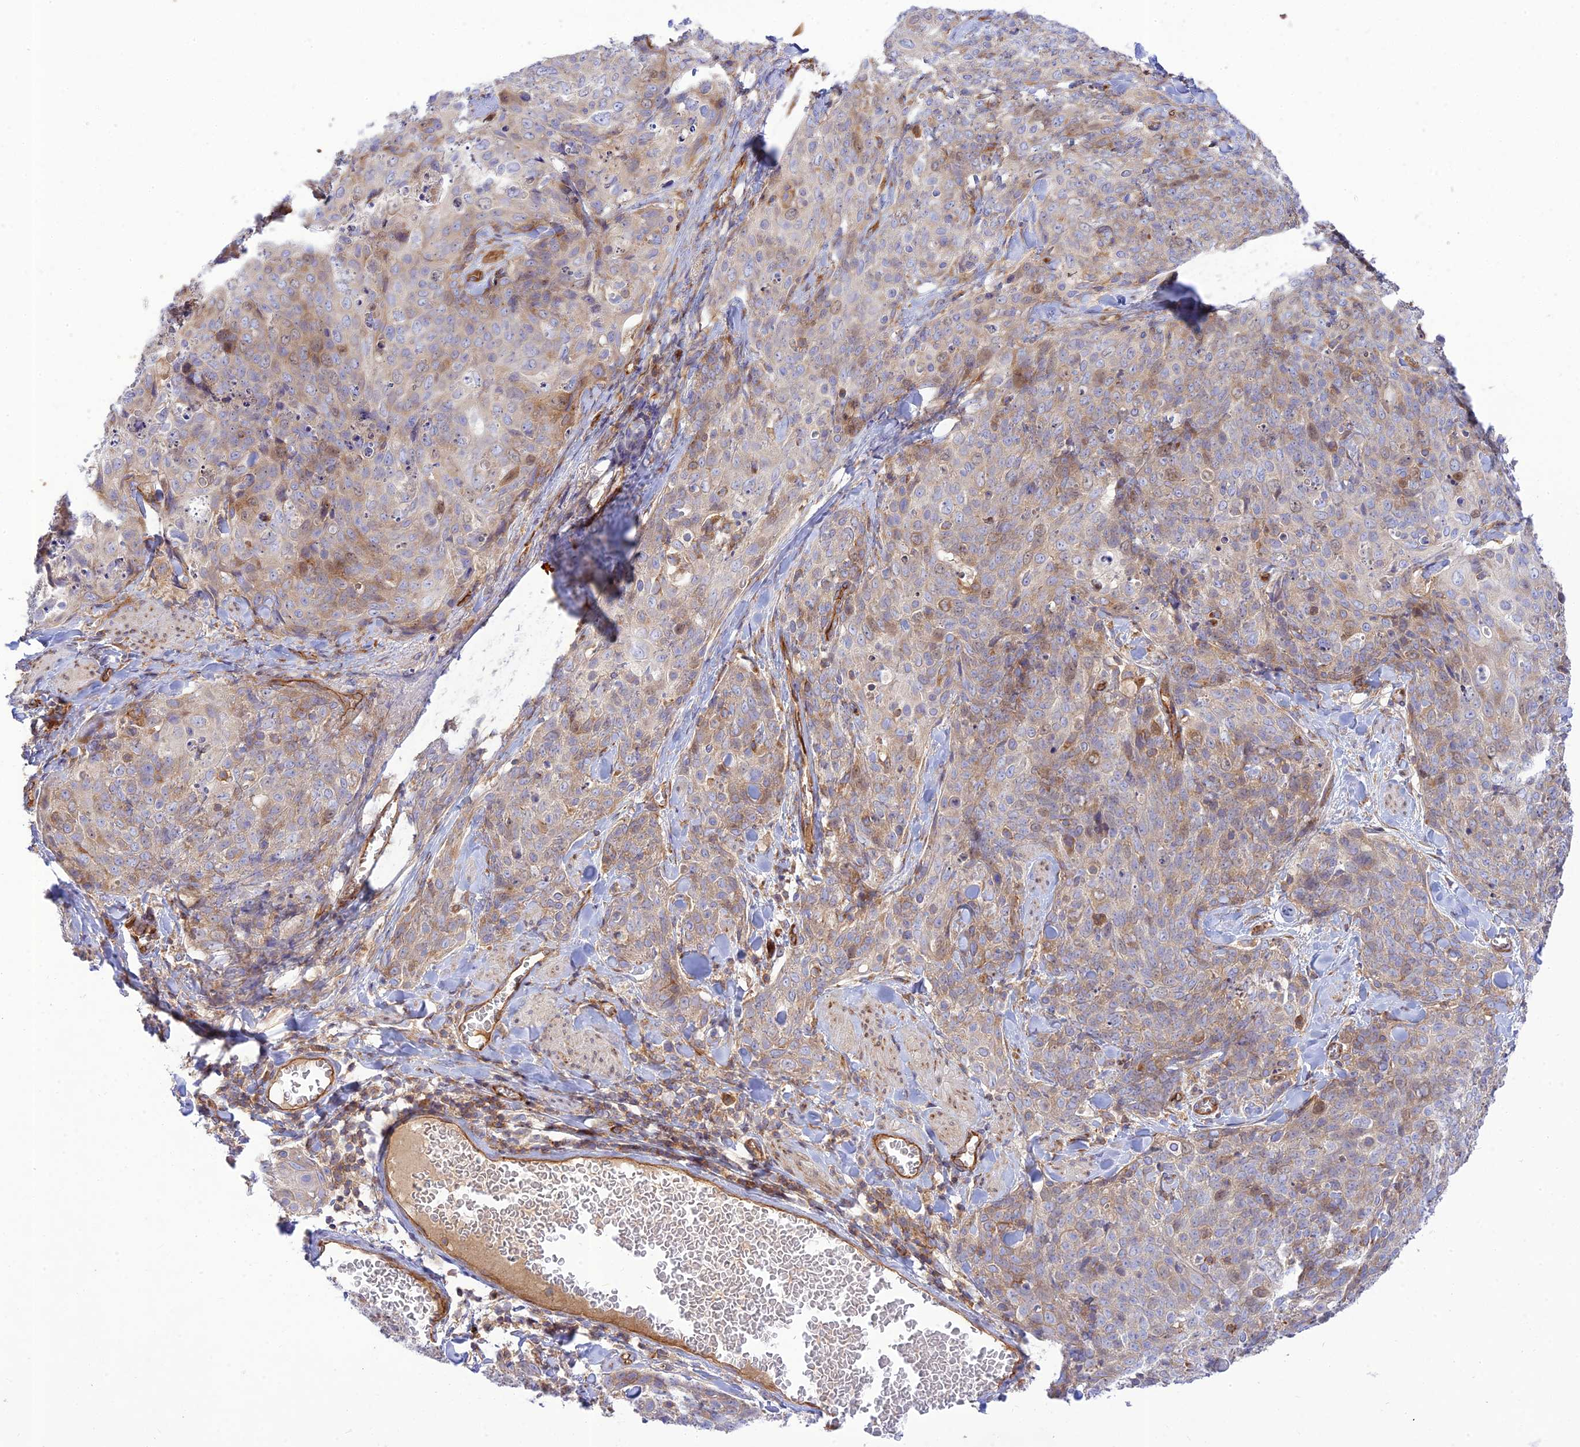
{"staining": {"intensity": "moderate", "quantity": "<25%", "location": "cytoplasmic/membranous,nuclear"}, "tissue": "skin cancer", "cell_type": "Tumor cells", "image_type": "cancer", "snomed": [{"axis": "morphology", "description": "Squamous cell carcinoma, NOS"}, {"axis": "topography", "description": "Skin"}, {"axis": "topography", "description": "Vulva"}], "caption": "Immunohistochemistry (DAB) staining of skin cancer (squamous cell carcinoma) shows moderate cytoplasmic/membranous and nuclear protein expression in about <25% of tumor cells. The protein of interest is shown in brown color, while the nuclei are stained blue.", "gene": "PIMREG", "patient": {"sex": "female", "age": 85}}